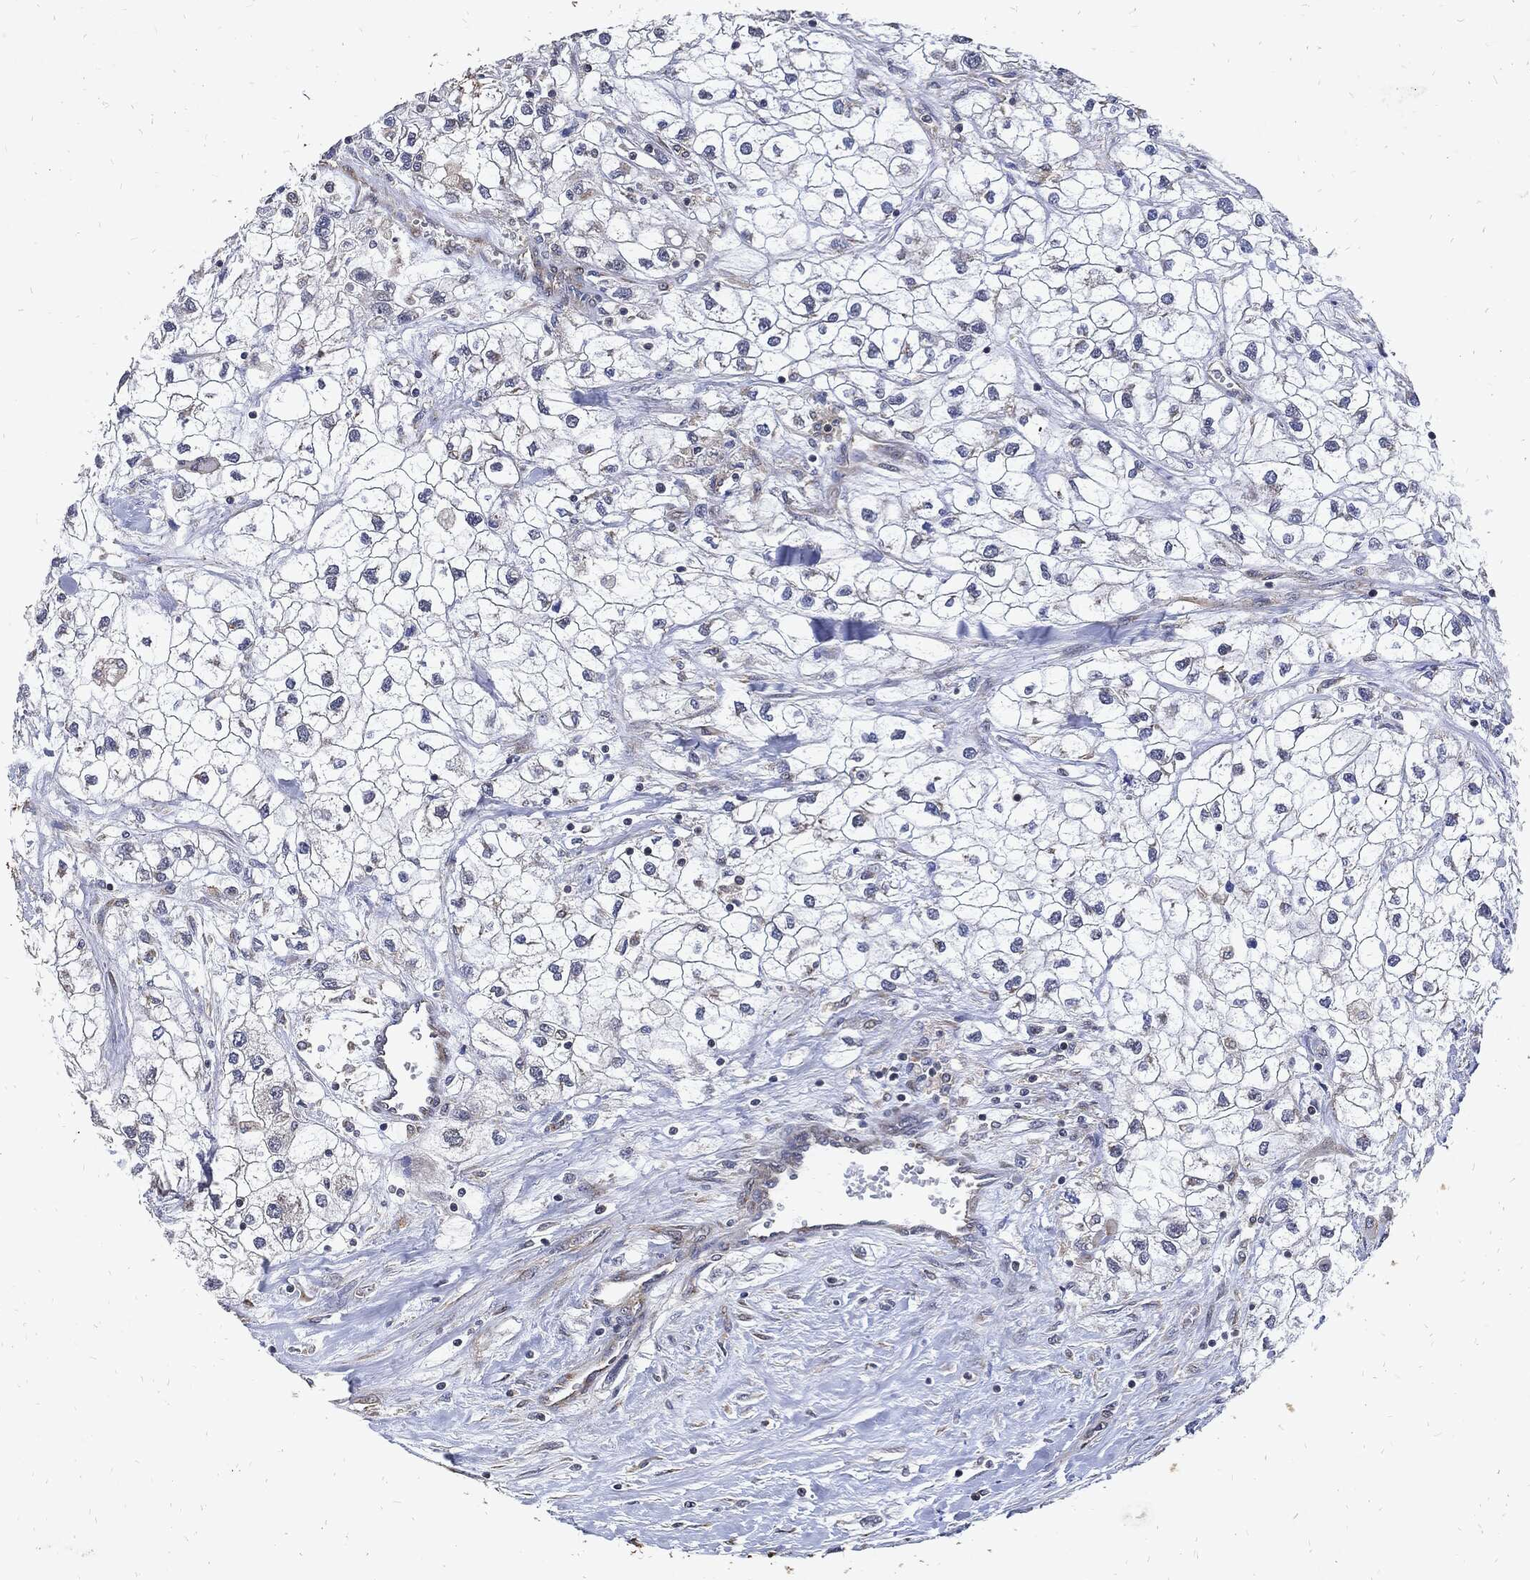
{"staining": {"intensity": "negative", "quantity": "none", "location": "none"}, "tissue": "renal cancer", "cell_type": "Tumor cells", "image_type": "cancer", "snomed": [{"axis": "morphology", "description": "Adenocarcinoma, NOS"}, {"axis": "topography", "description": "Kidney"}], "caption": "Micrograph shows no protein positivity in tumor cells of adenocarcinoma (renal) tissue.", "gene": "DCTN1", "patient": {"sex": "male", "age": 59}}